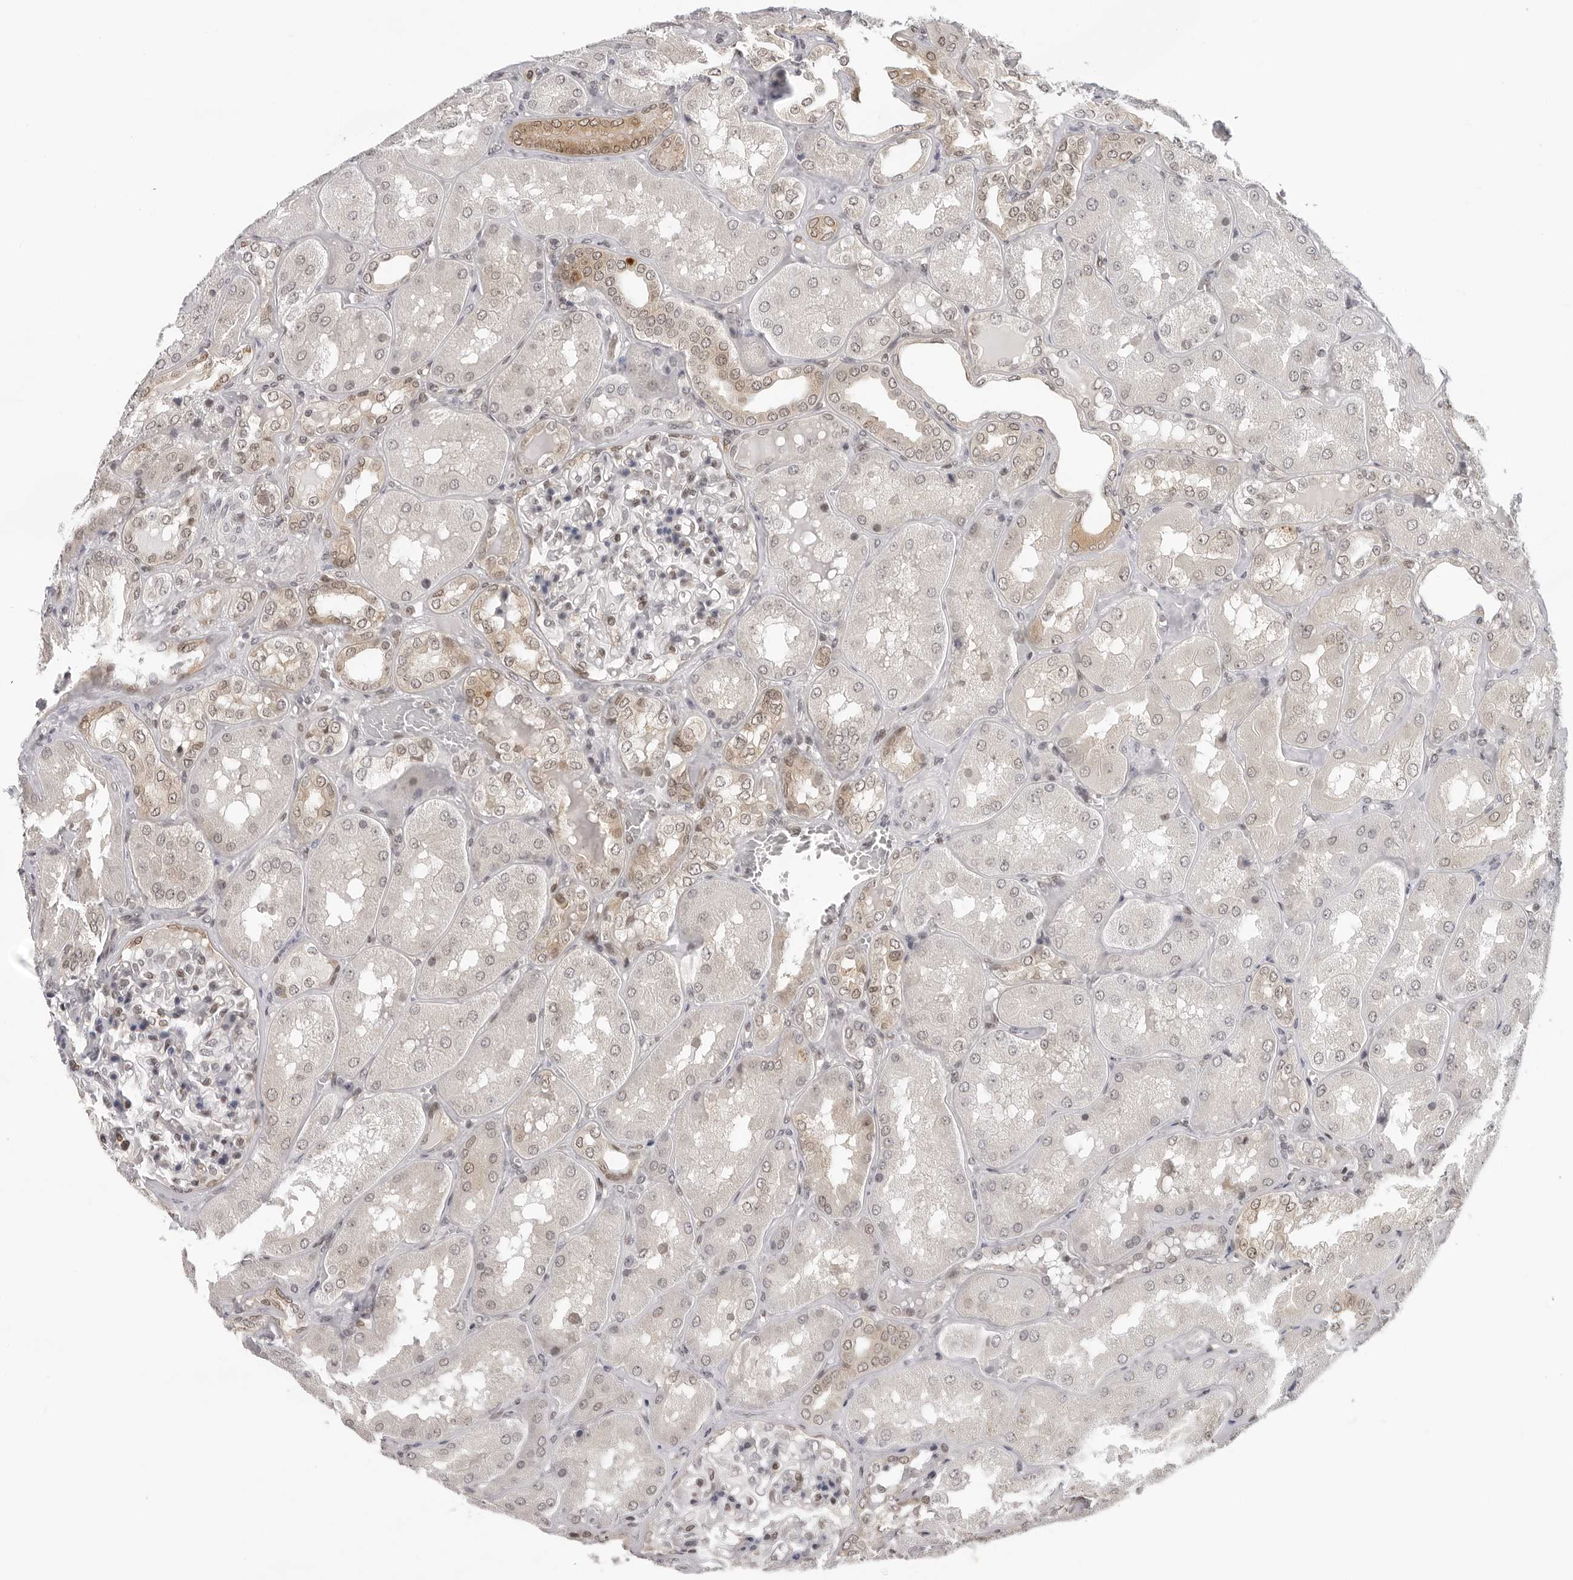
{"staining": {"intensity": "negative", "quantity": "none", "location": "none"}, "tissue": "kidney", "cell_type": "Cells in glomeruli", "image_type": "normal", "snomed": [{"axis": "morphology", "description": "Normal tissue, NOS"}, {"axis": "topography", "description": "Kidney"}], "caption": "The IHC micrograph has no significant staining in cells in glomeruli of kidney. The staining is performed using DAB (3,3'-diaminobenzidine) brown chromogen with nuclei counter-stained in using hematoxylin.", "gene": "CASP7", "patient": {"sex": "female", "age": 56}}